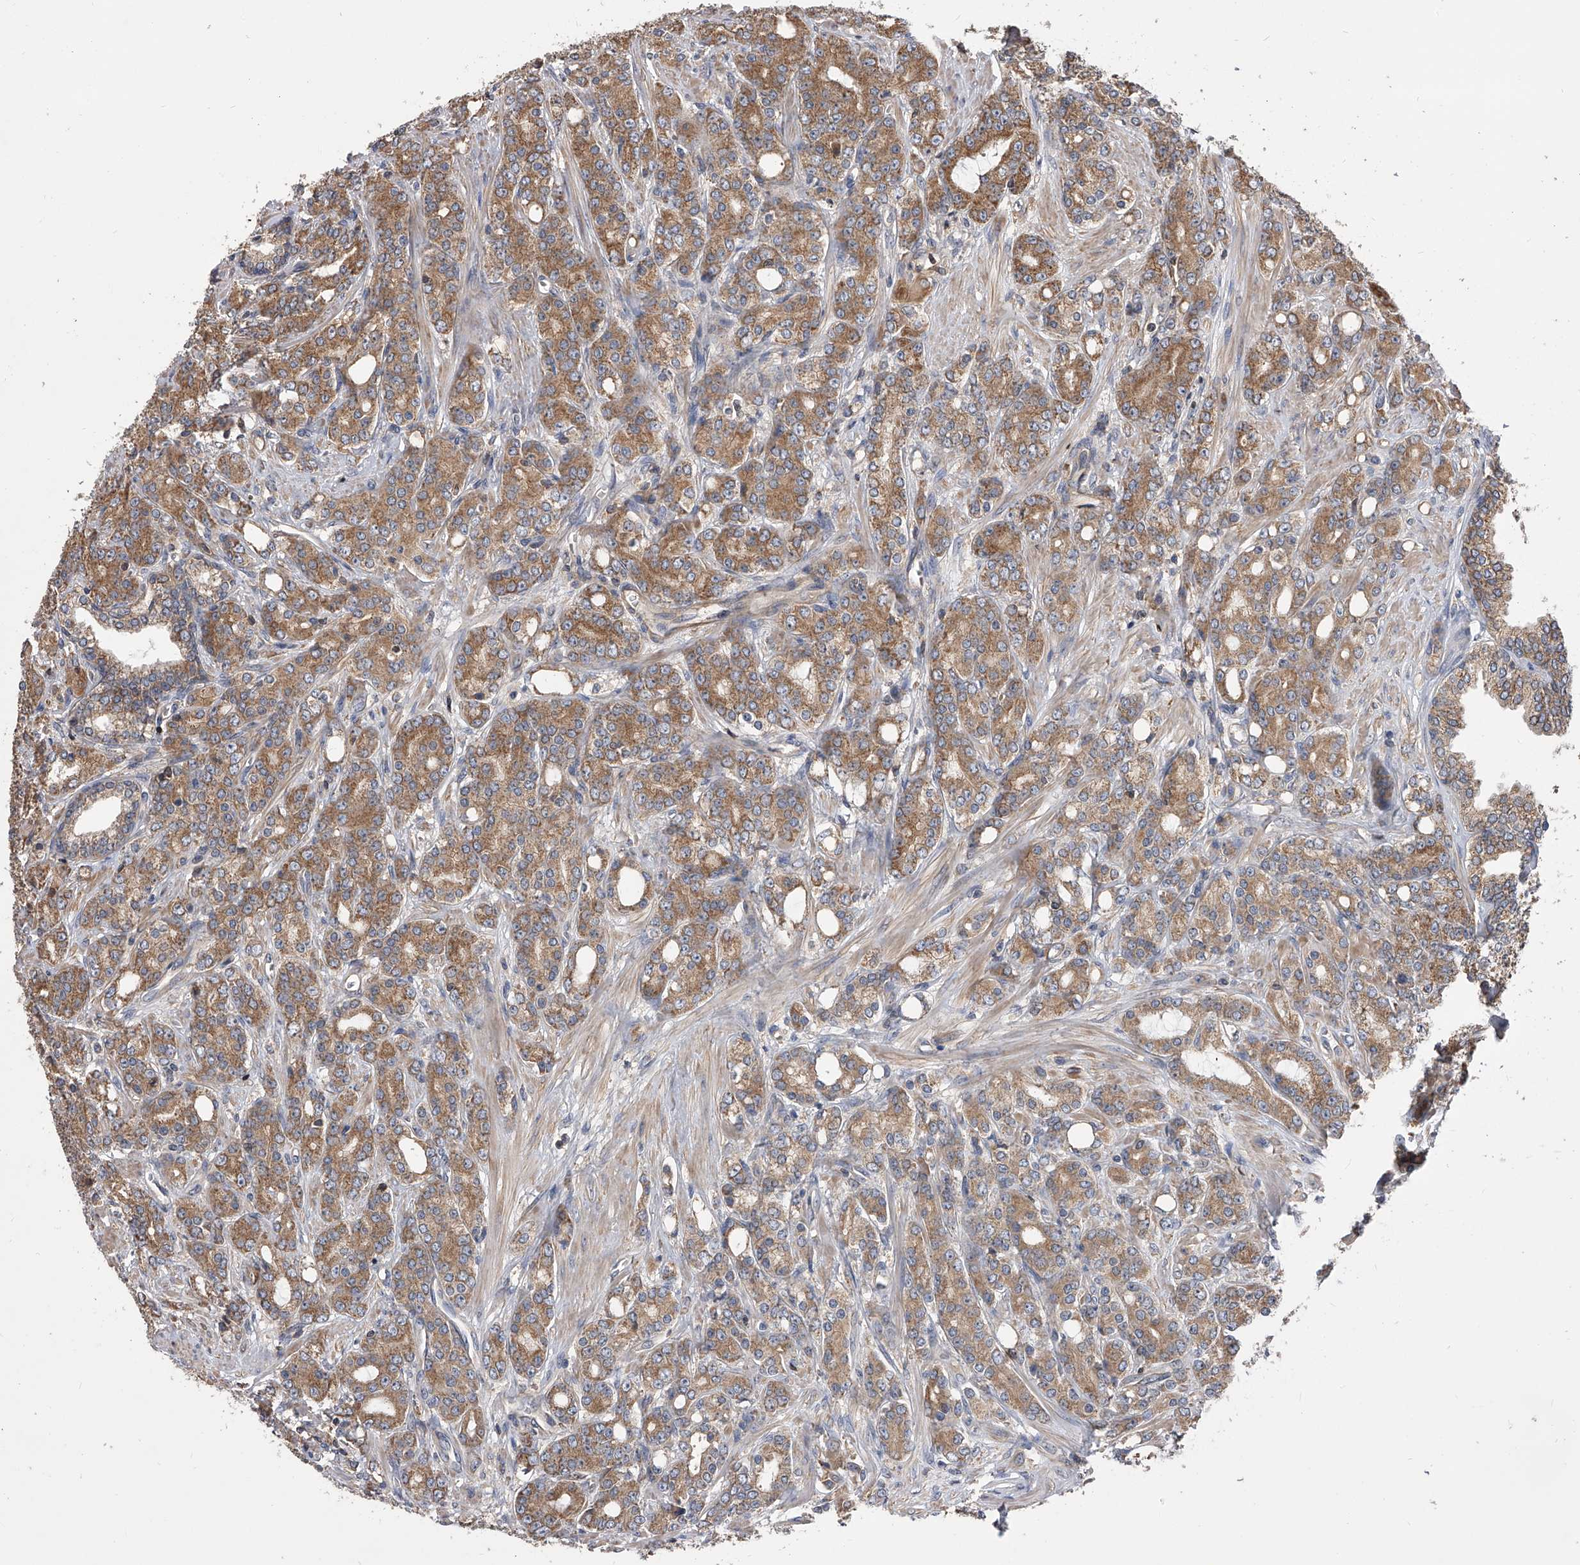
{"staining": {"intensity": "moderate", "quantity": ">75%", "location": "cytoplasmic/membranous"}, "tissue": "prostate cancer", "cell_type": "Tumor cells", "image_type": "cancer", "snomed": [{"axis": "morphology", "description": "Adenocarcinoma, High grade"}, {"axis": "topography", "description": "Prostate"}], "caption": "Tumor cells show medium levels of moderate cytoplasmic/membranous staining in approximately >75% of cells in human prostate cancer (high-grade adenocarcinoma).", "gene": "CUL7", "patient": {"sex": "male", "age": 62}}